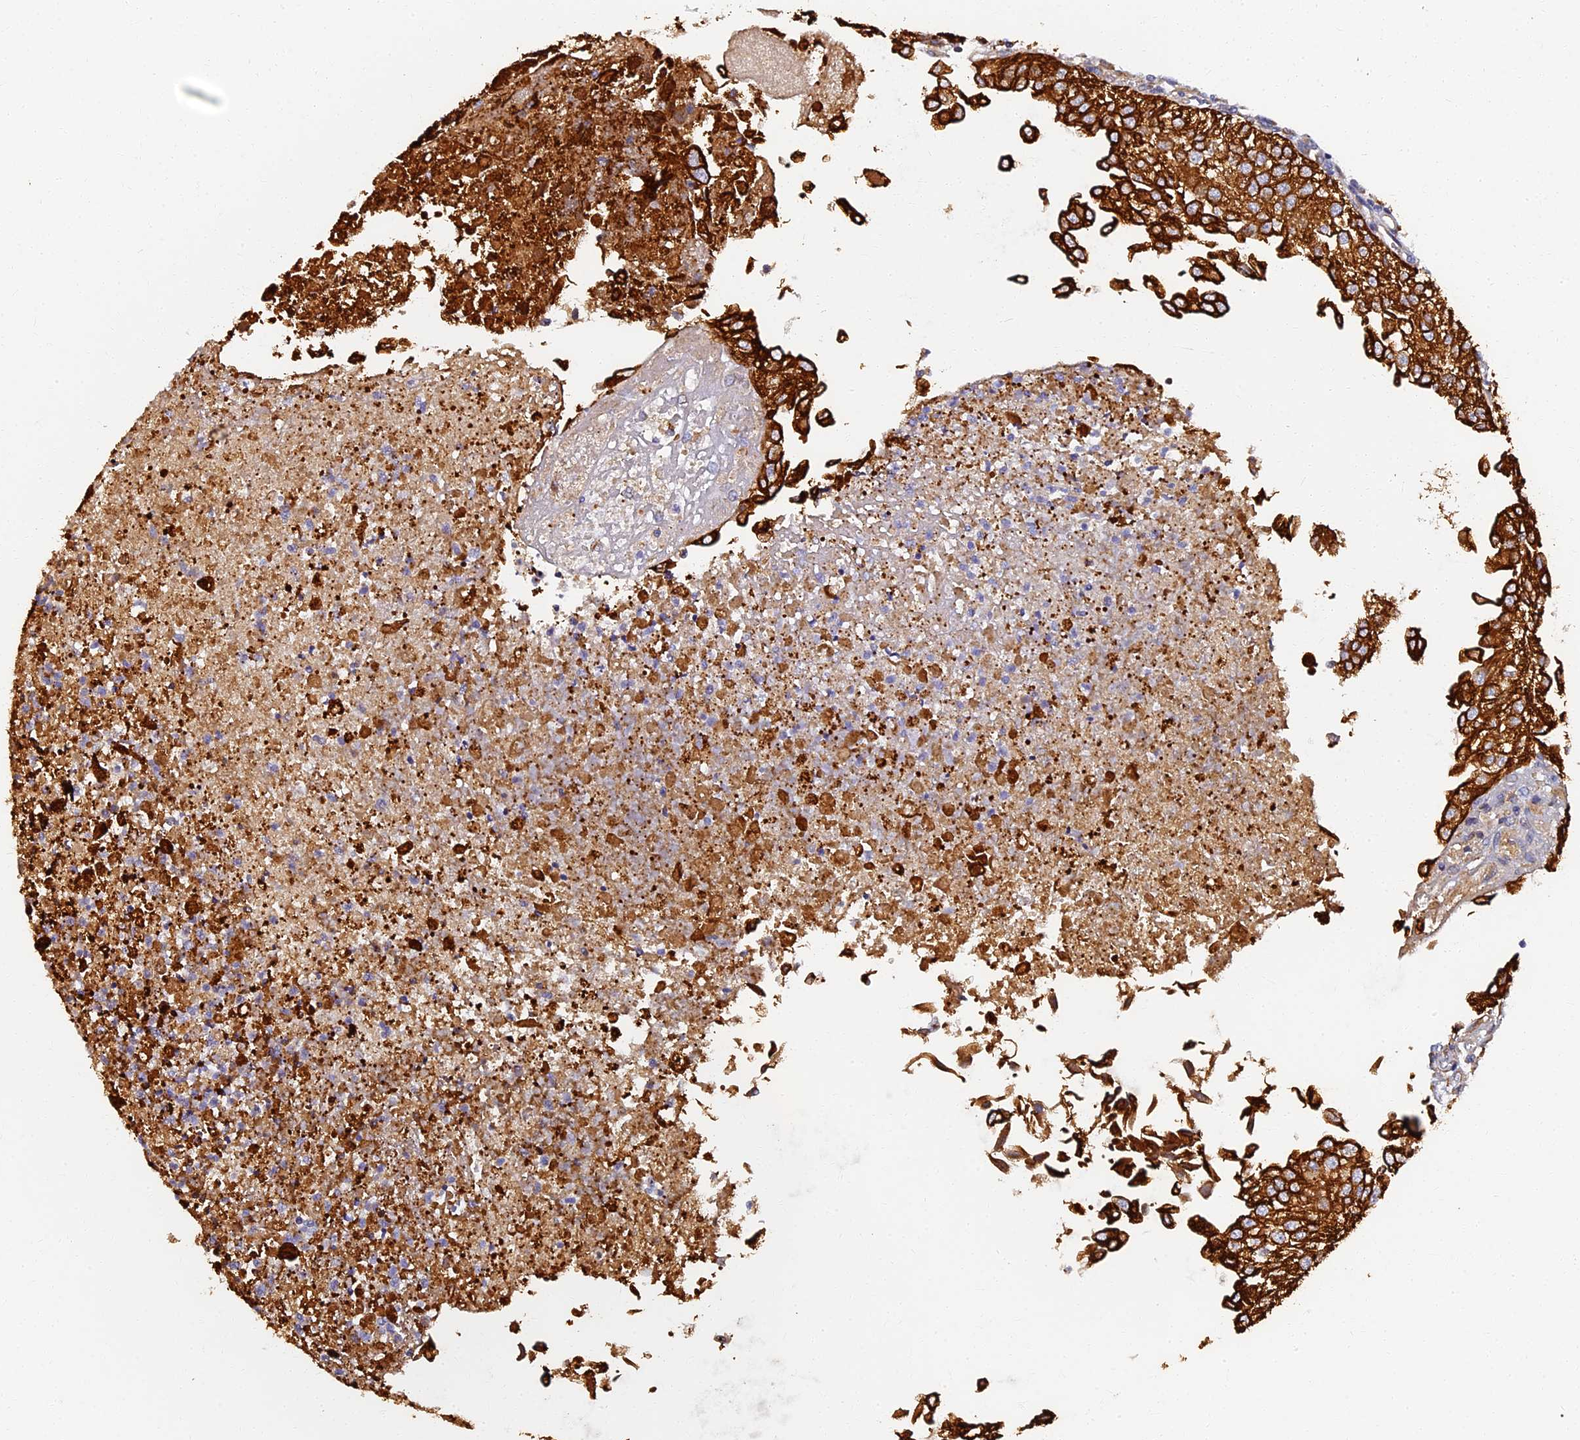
{"staining": {"intensity": "strong", "quantity": ">75%", "location": "cytoplasmic/membranous"}, "tissue": "urothelial cancer", "cell_type": "Tumor cells", "image_type": "cancer", "snomed": [{"axis": "morphology", "description": "Urothelial carcinoma, Low grade"}, {"axis": "topography", "description": "Urinary bladder"}], "caption": "Urothelial cancer stained with IHC demonstrates strong cytoplasmic/membranous staining in about >75% of tumor cells.", "gene": "LRRC57", "patient": {"sex": "female", "age": 89}}